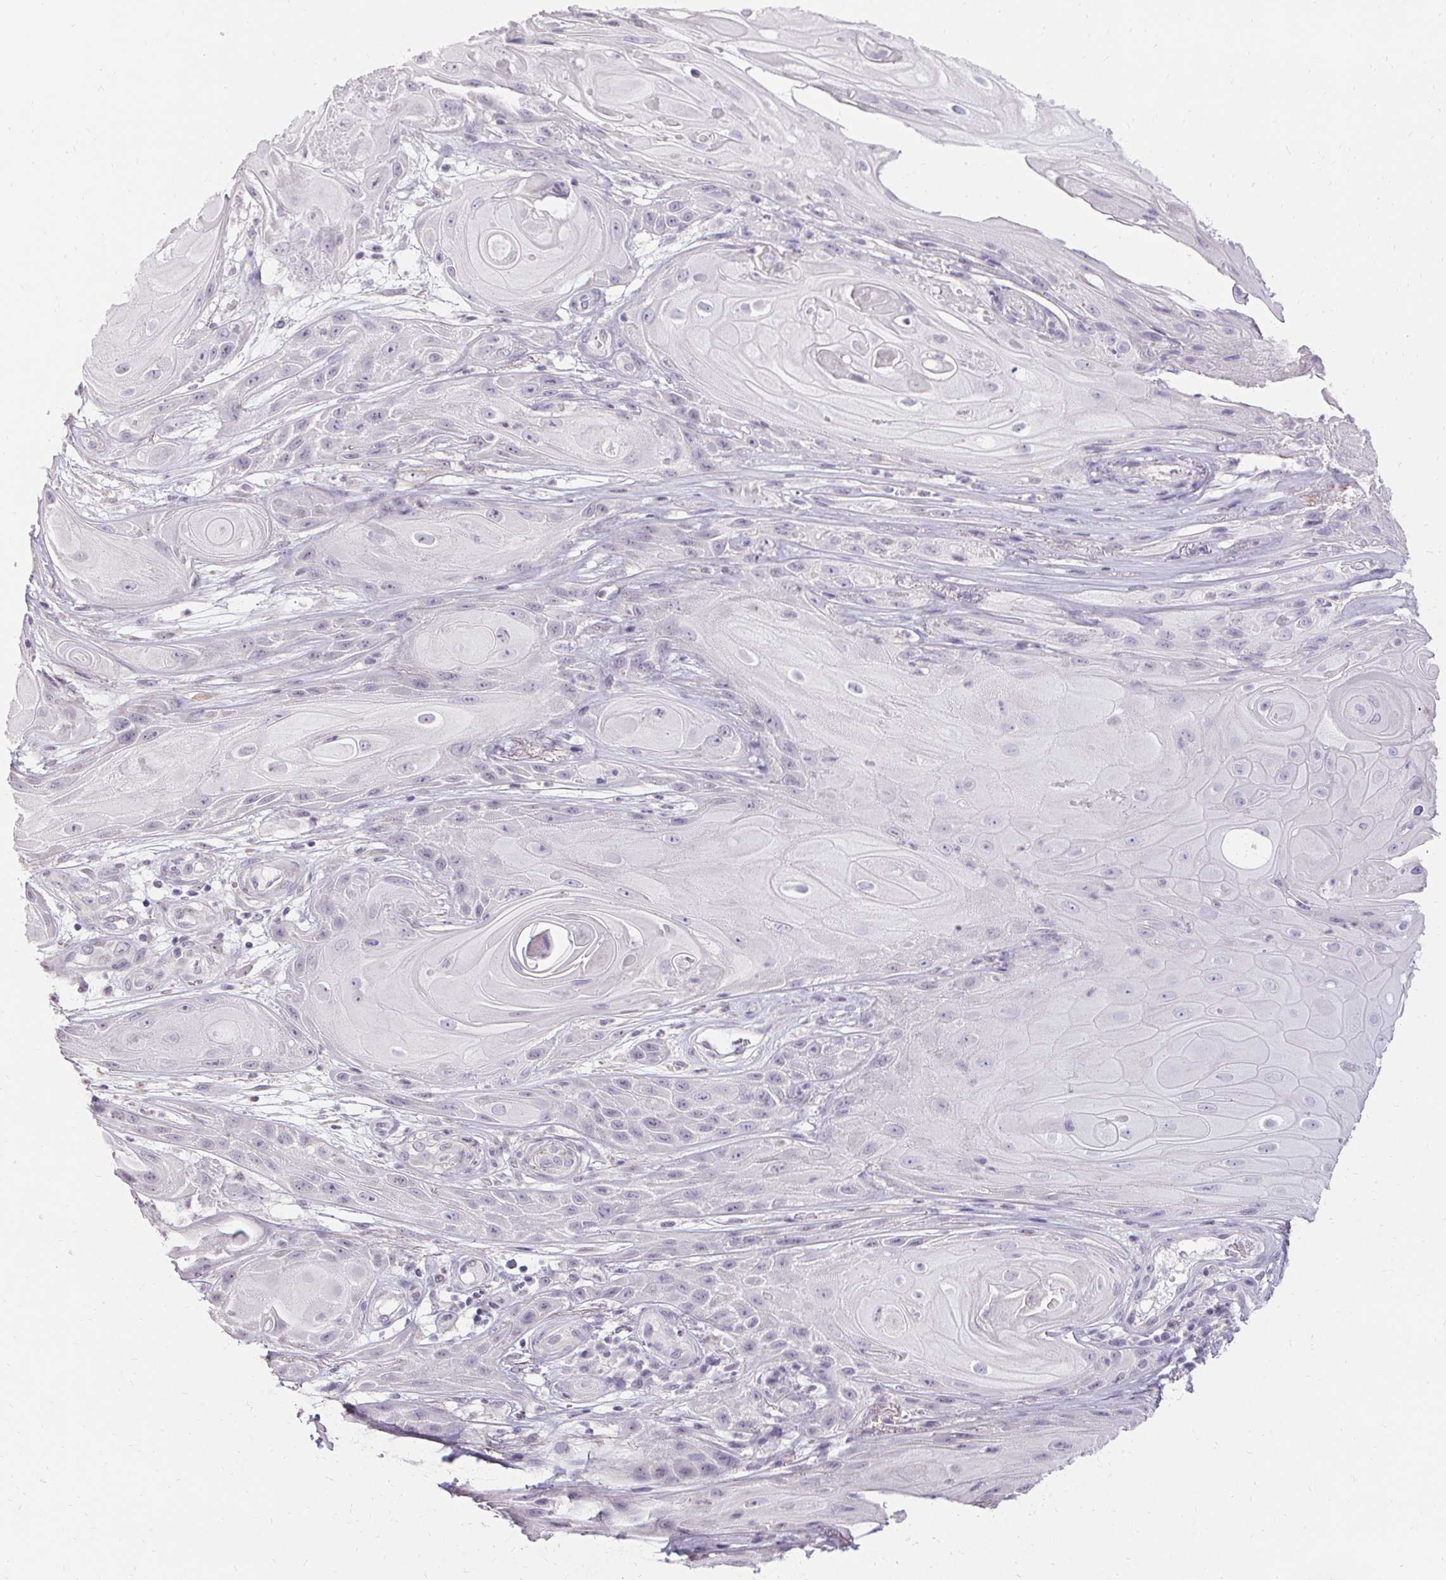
{"staining": {"intensity": "negative", "quantity": "none", "location": "none"}, "tissue": "skin cancer", "cell_type": "Tumor cells", "image_type": "cancer", "snomed": [{"axis": "morphology", "description": "Squamous cell carcinoma, NOS"}, {"axis": "topography", "description": "Skin"}], "caption": "The photomicrograph shows no staining of tumor cells in squamous cell carcinoma (skin).", "gene": "PMEL", "patient": {"sex": "male", "age": 62}}